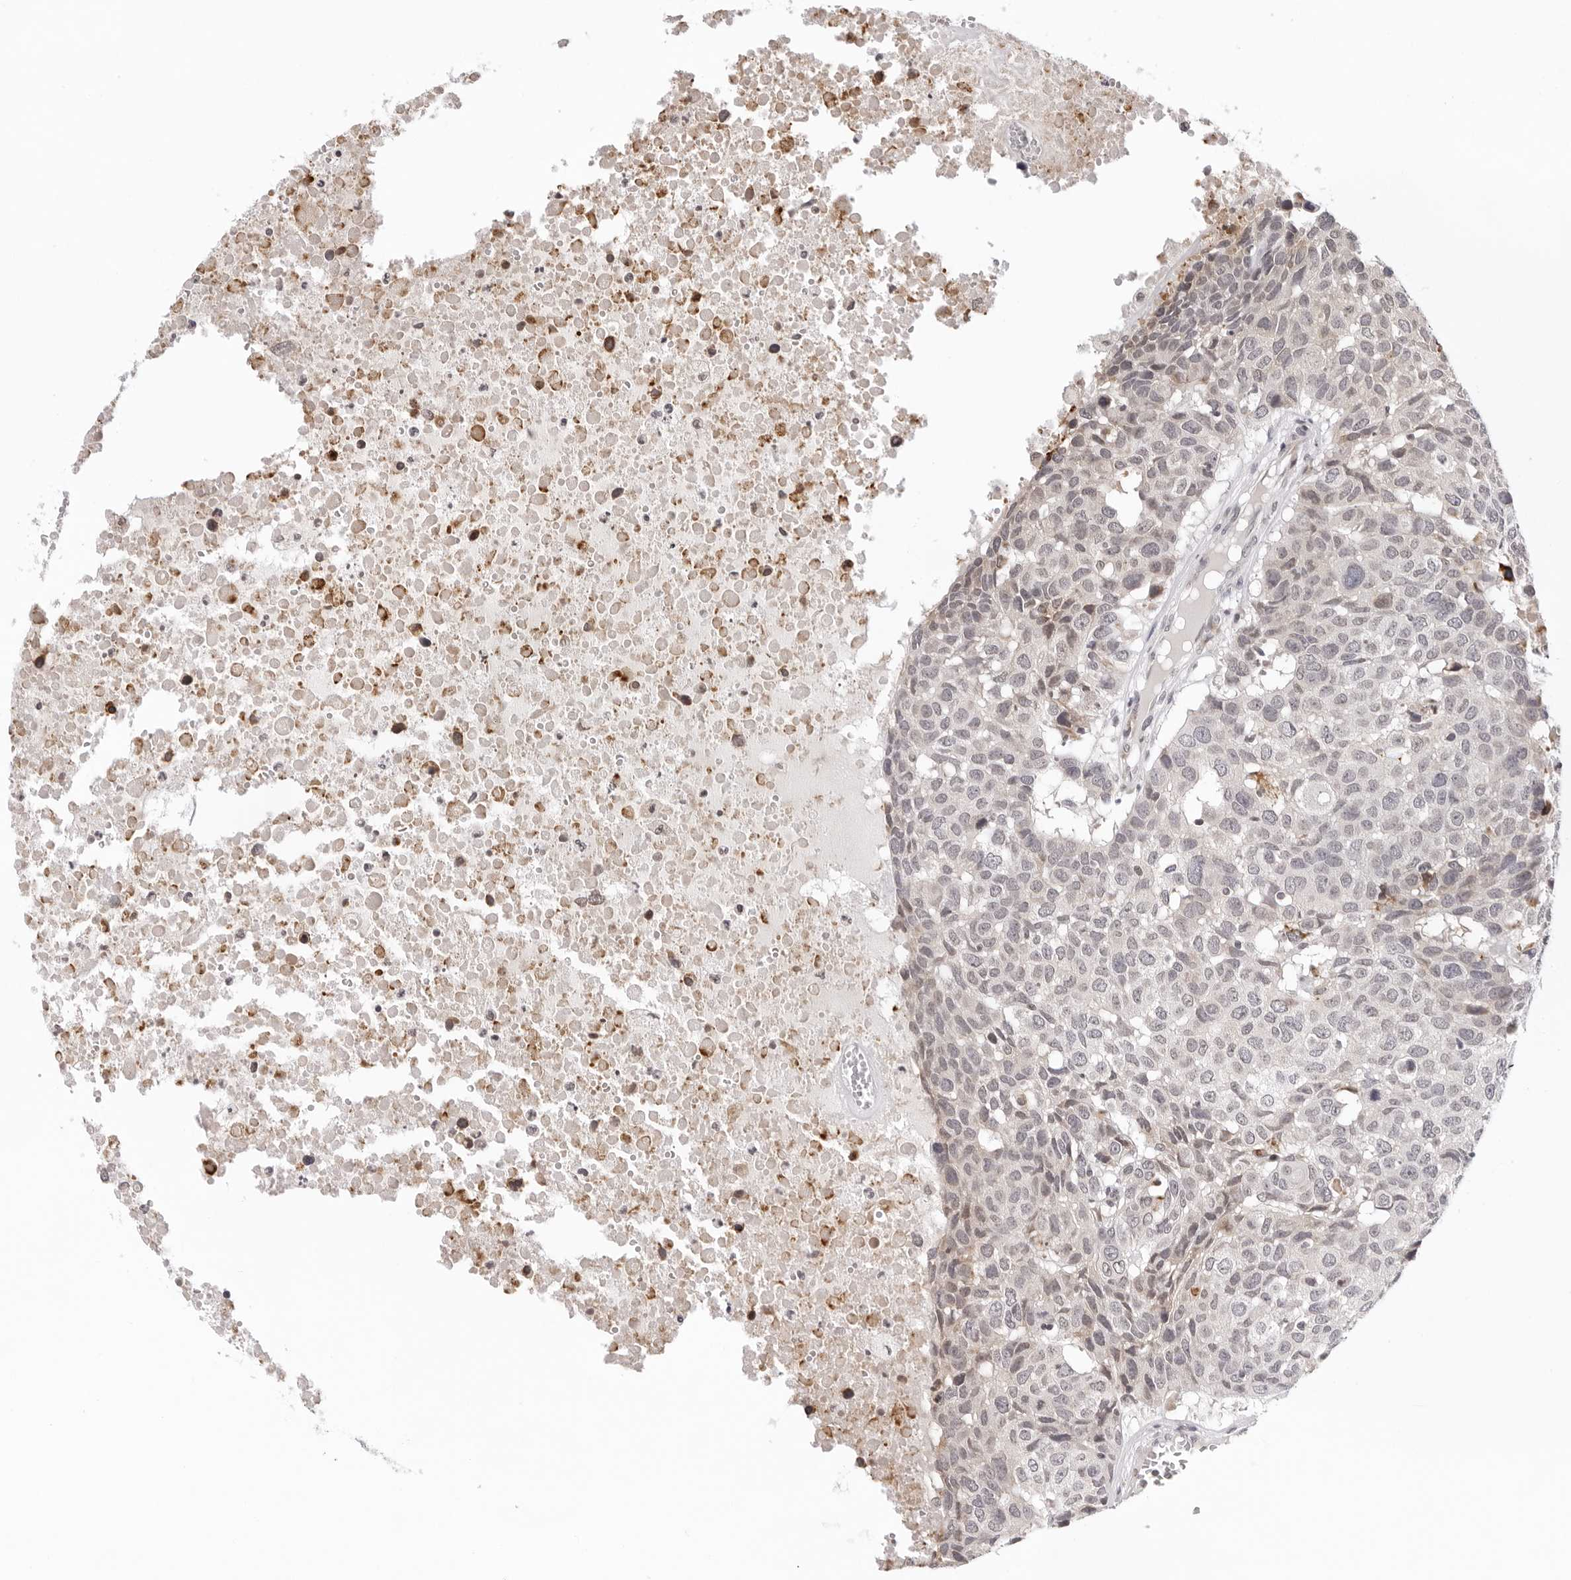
{"staining": {"intensity": "negative", "quantity": "none", "location": "none"}, "tissue": "head and neck cancer", "cell_type": "Tumor cells", "image_type": "cancer", "snomed": [{"axis": "morphology", "description": "Squamous cell carcinoma, NOS"}, {"axis": "topography", "description": "Head-Neck"}], "caption": "Tumor cells show no significant staining in head and neck squamous cell carcinoma.", "gene": "IL17RA", "patient": {"sex": "male", "age": 66}}